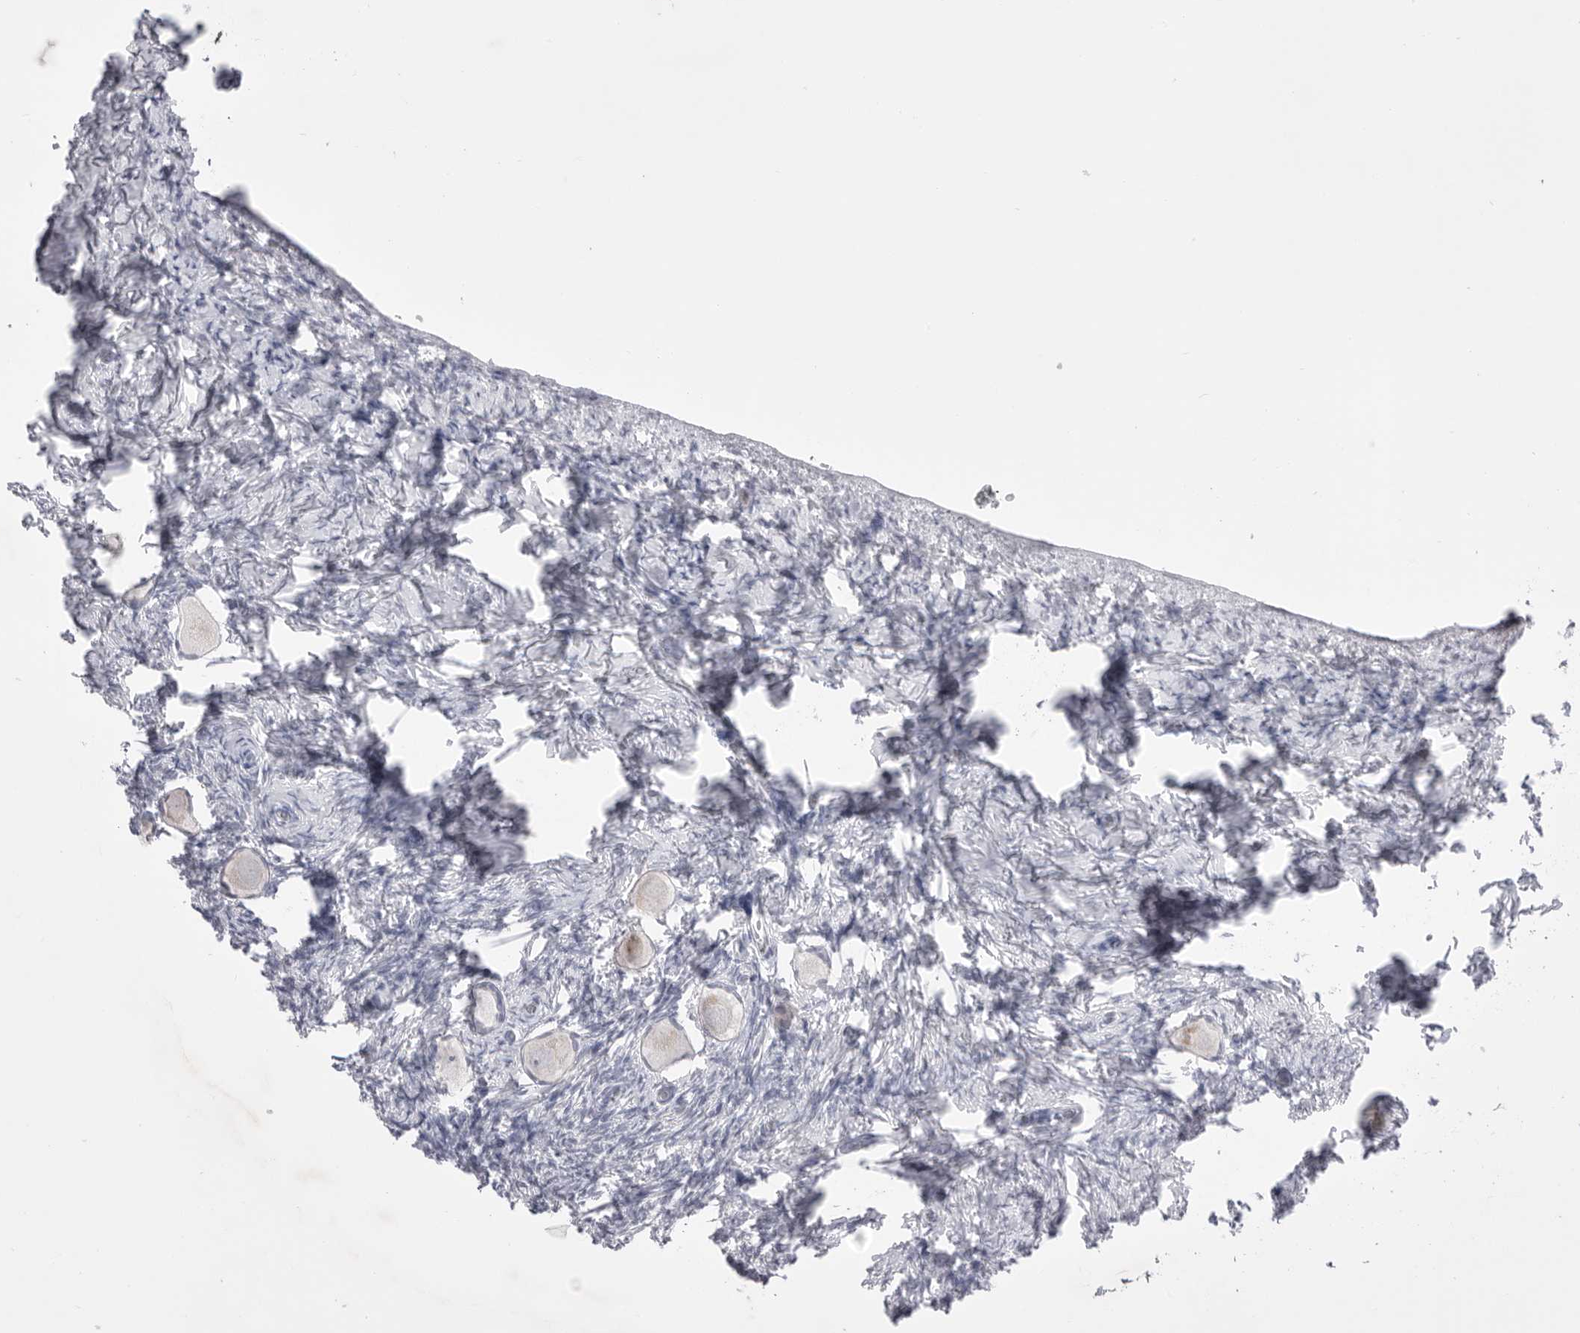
{"staining": {"intensity": "negative", "quantity": "none", "location": "none"}, "tissue": "ovary", "cell_type": "Follicle cells", "image_type": "normal", "snomed": [{"axis": "morphology", "description": "Normal tissue, NOS"}, {"axis": "topography", "description": "Ovary"}], "caption": "DAB immunohistochemical staining of normal human ovary exhibits no significant staining in follicle cells.", "gene": "ZBTB7B", "patient": {"sex": "female", "age": 27}}